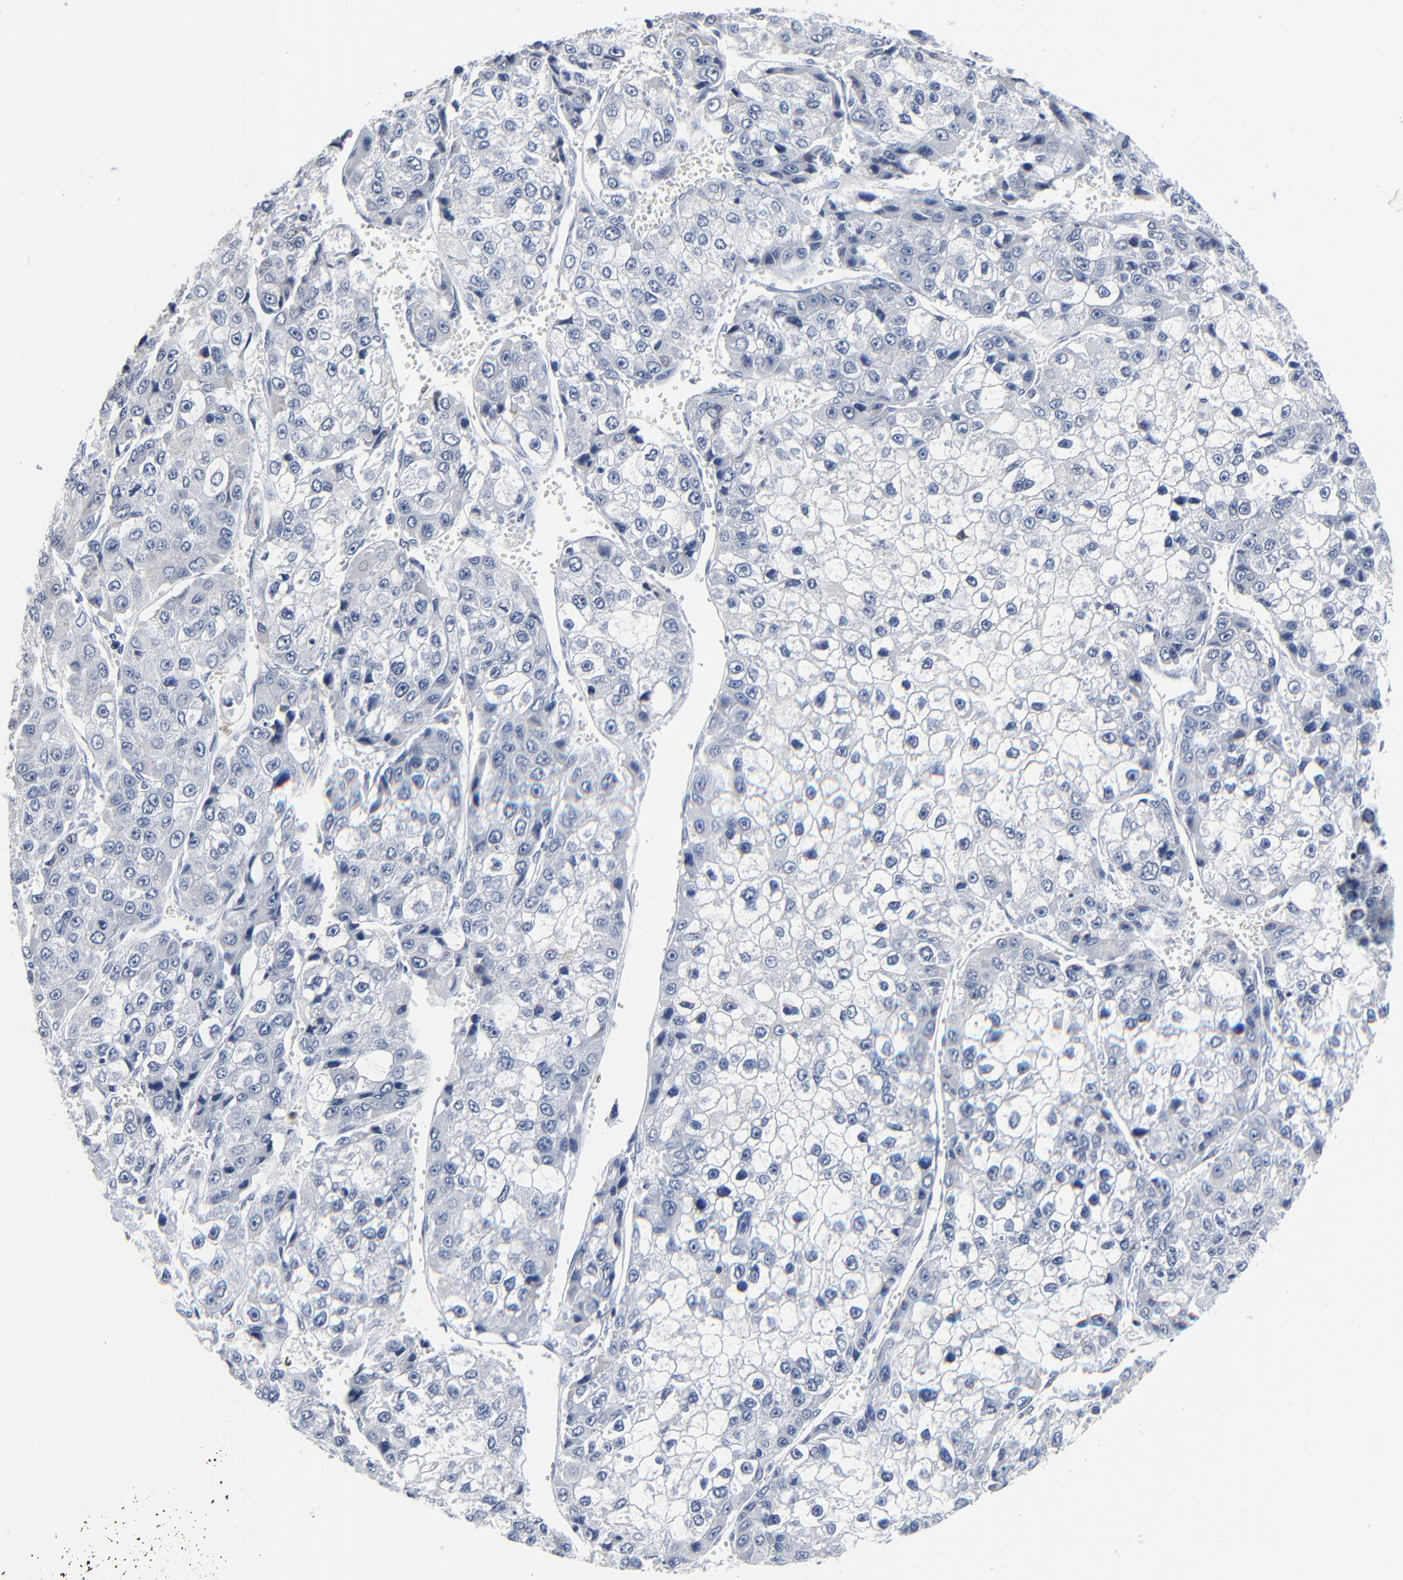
{"staining": {"intensity": "negative", "quantity": "none", "location": "none"}, "tissue": "liver cancer", "cell_type": "Tumor cells", "image_type": "cancer", "snomed": [{"axis": "morphology", "description": "Carcinoma, Hepatocellular, NOS"}, {"axis": "topography", "description": "Liver"}], "caption": "Immunohistochemical staining of liver cancer exhibits no significant positivity in tumor cells.", "gene": "BIRC3", "patient": {"sex": "female", "age": 66}}